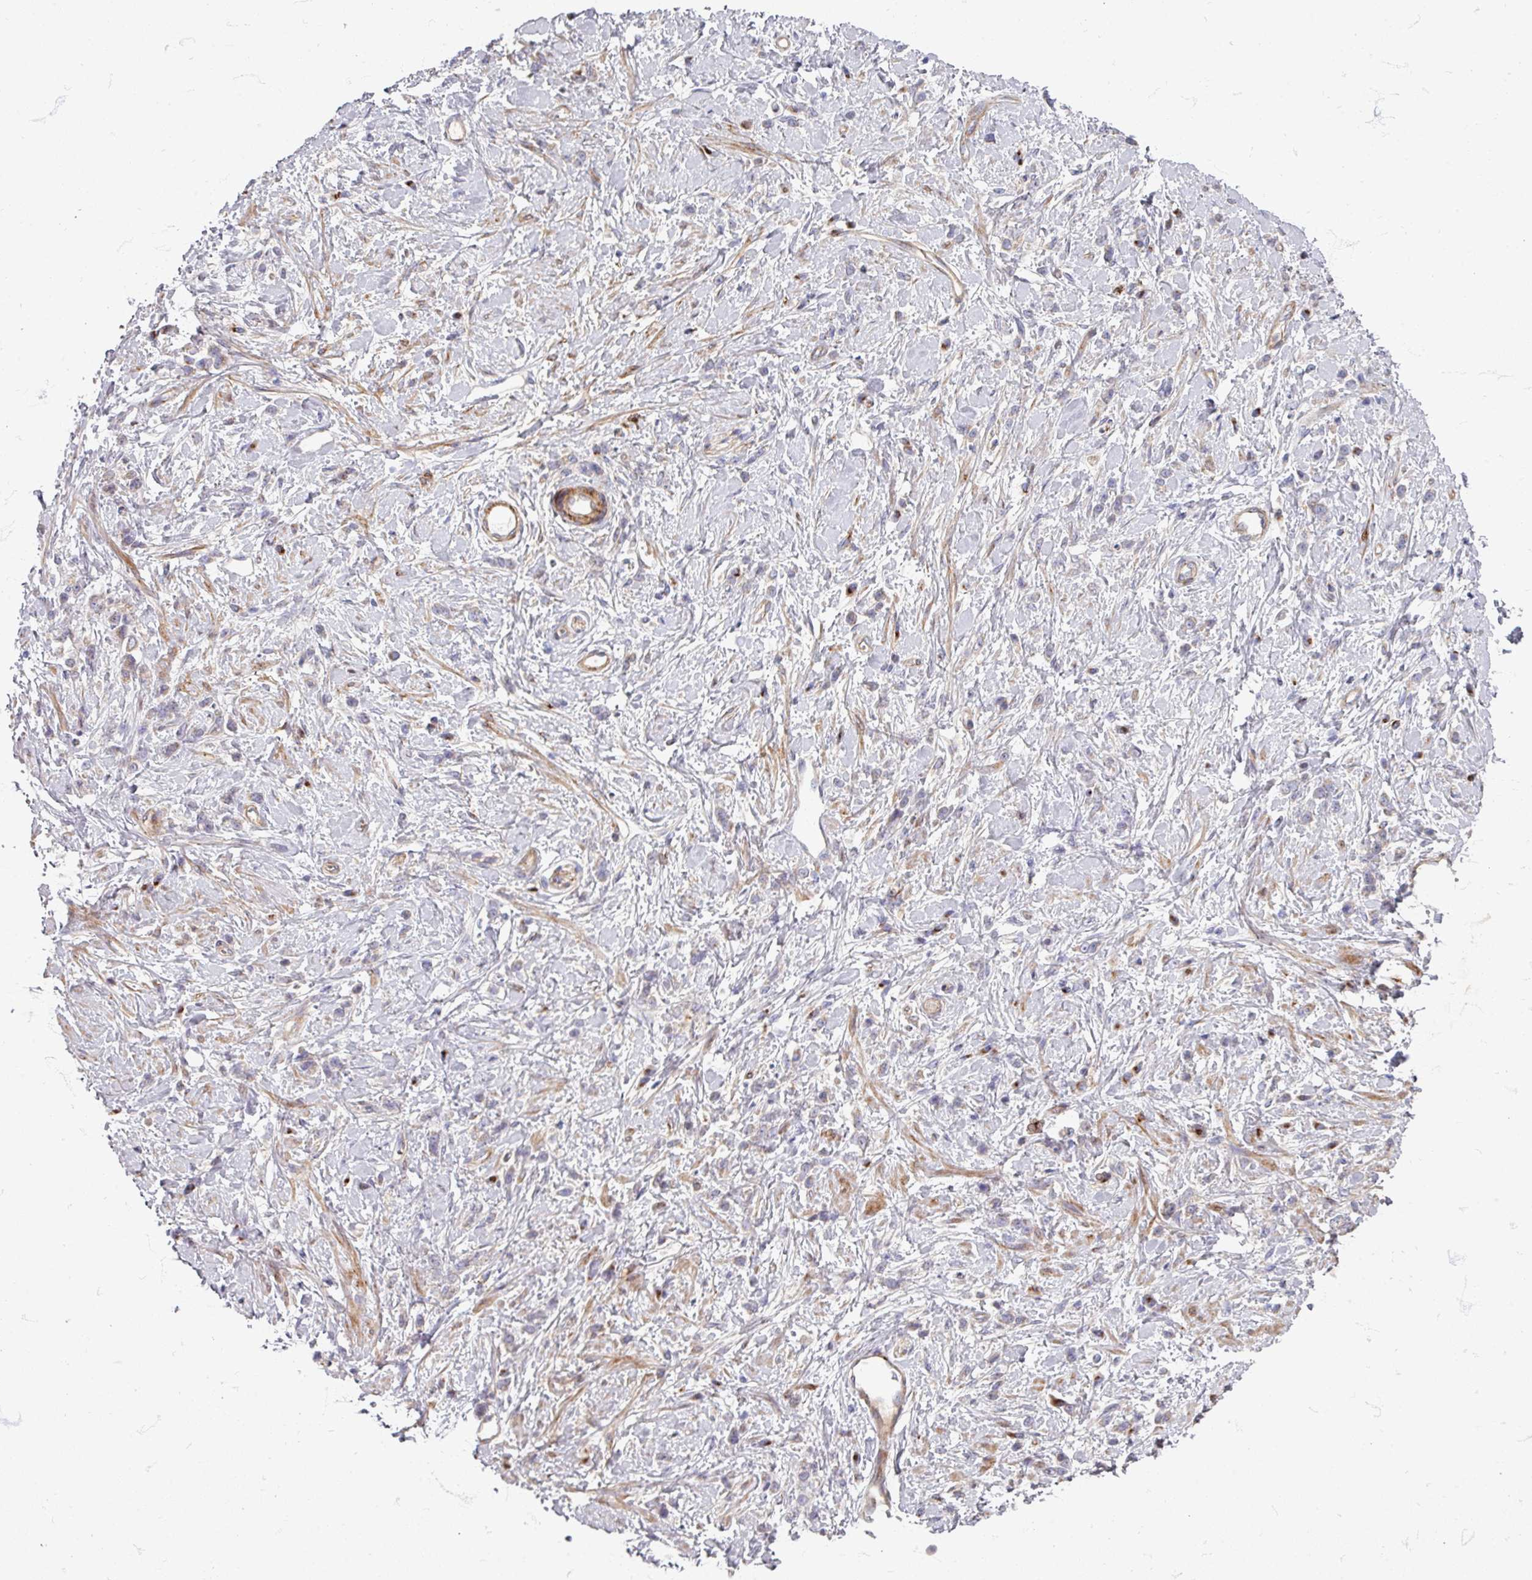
{"staining": {"intensity": "negative", "quantity": "none", "location": "none"}, "tissue": "stomach cancer", "cell_type": "Tumor cells", "image_type": "cancer", "snomed": [{"axis": "morphology", "description": "Adenocarcinoma, NOS"}, {"axis": "topography", "description": "Stomach"}], "caption": "Immunohistochemistry micrograph of neoplastic tissue: human stomach adenocarcinoma stained with DAB demonstrates no significant protein staining in tumor cells.", "gene": "GABARAPL1", "patient": {"sex": "female", "age": 60}}